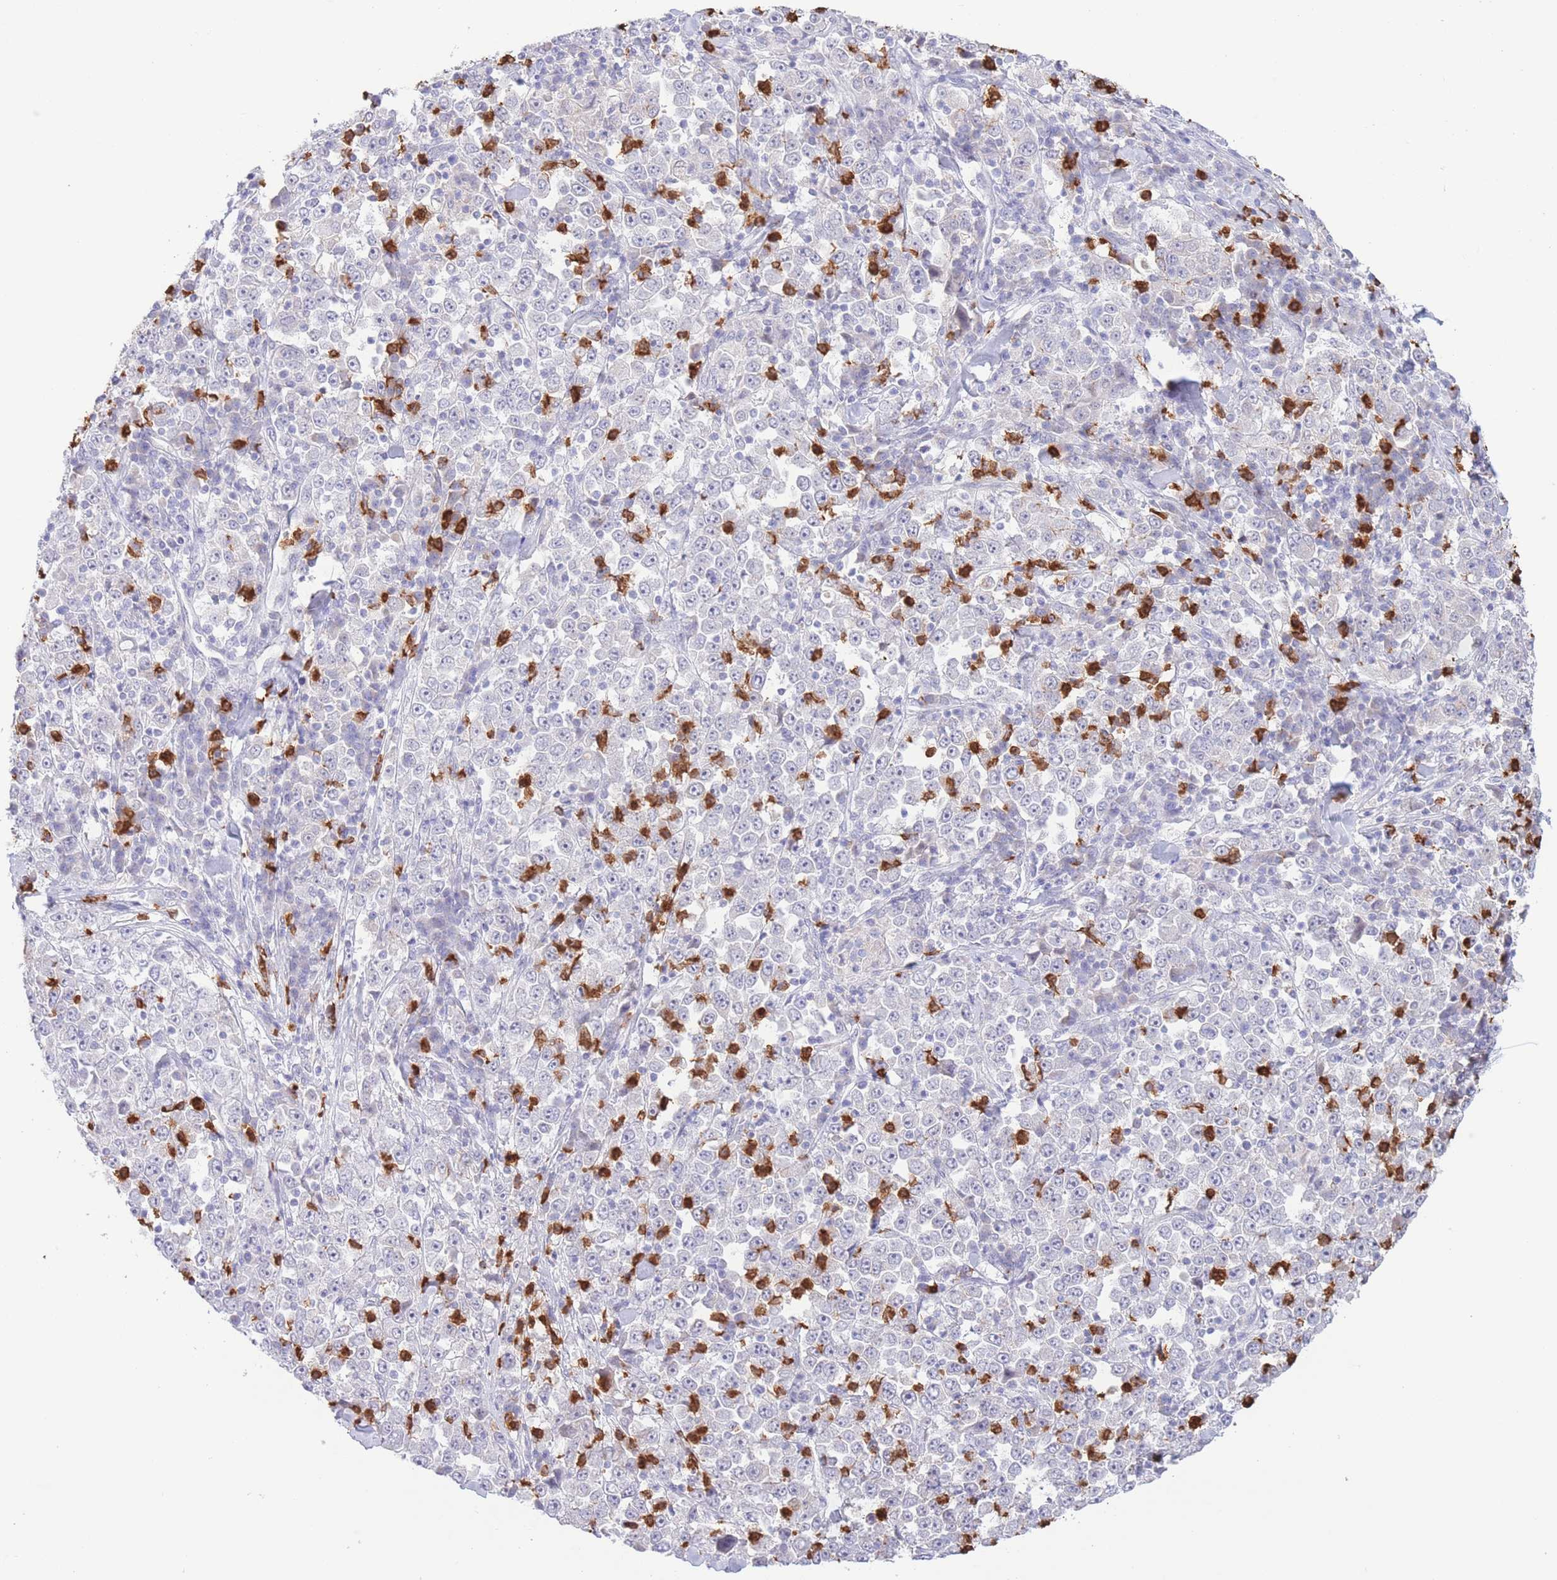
{"staining": {"intensity": "negative", "quantity": "none", "location": "none"}, "tissue": "stomach cancer", "cell_type": "Tumor cells", "image_type": "cancer", "snomed": [{"axis": "morphology", "description": "Normal tissue, NOS"}, {"axis": "morphology", "description": "Adenocarcinoma, NOS"}, {"axis": "topography", "description": "Stomach, upper"}, {"axis": "topography", "description": "Stomach"}], "caption": "High power microscopy histopathology image of an immunohistochemistry micrograph of stomach cancer, revealing no significant staining in tumor cells.", "gene": "LCLAT1", "patient": {"sex": "male", "age": 59}}